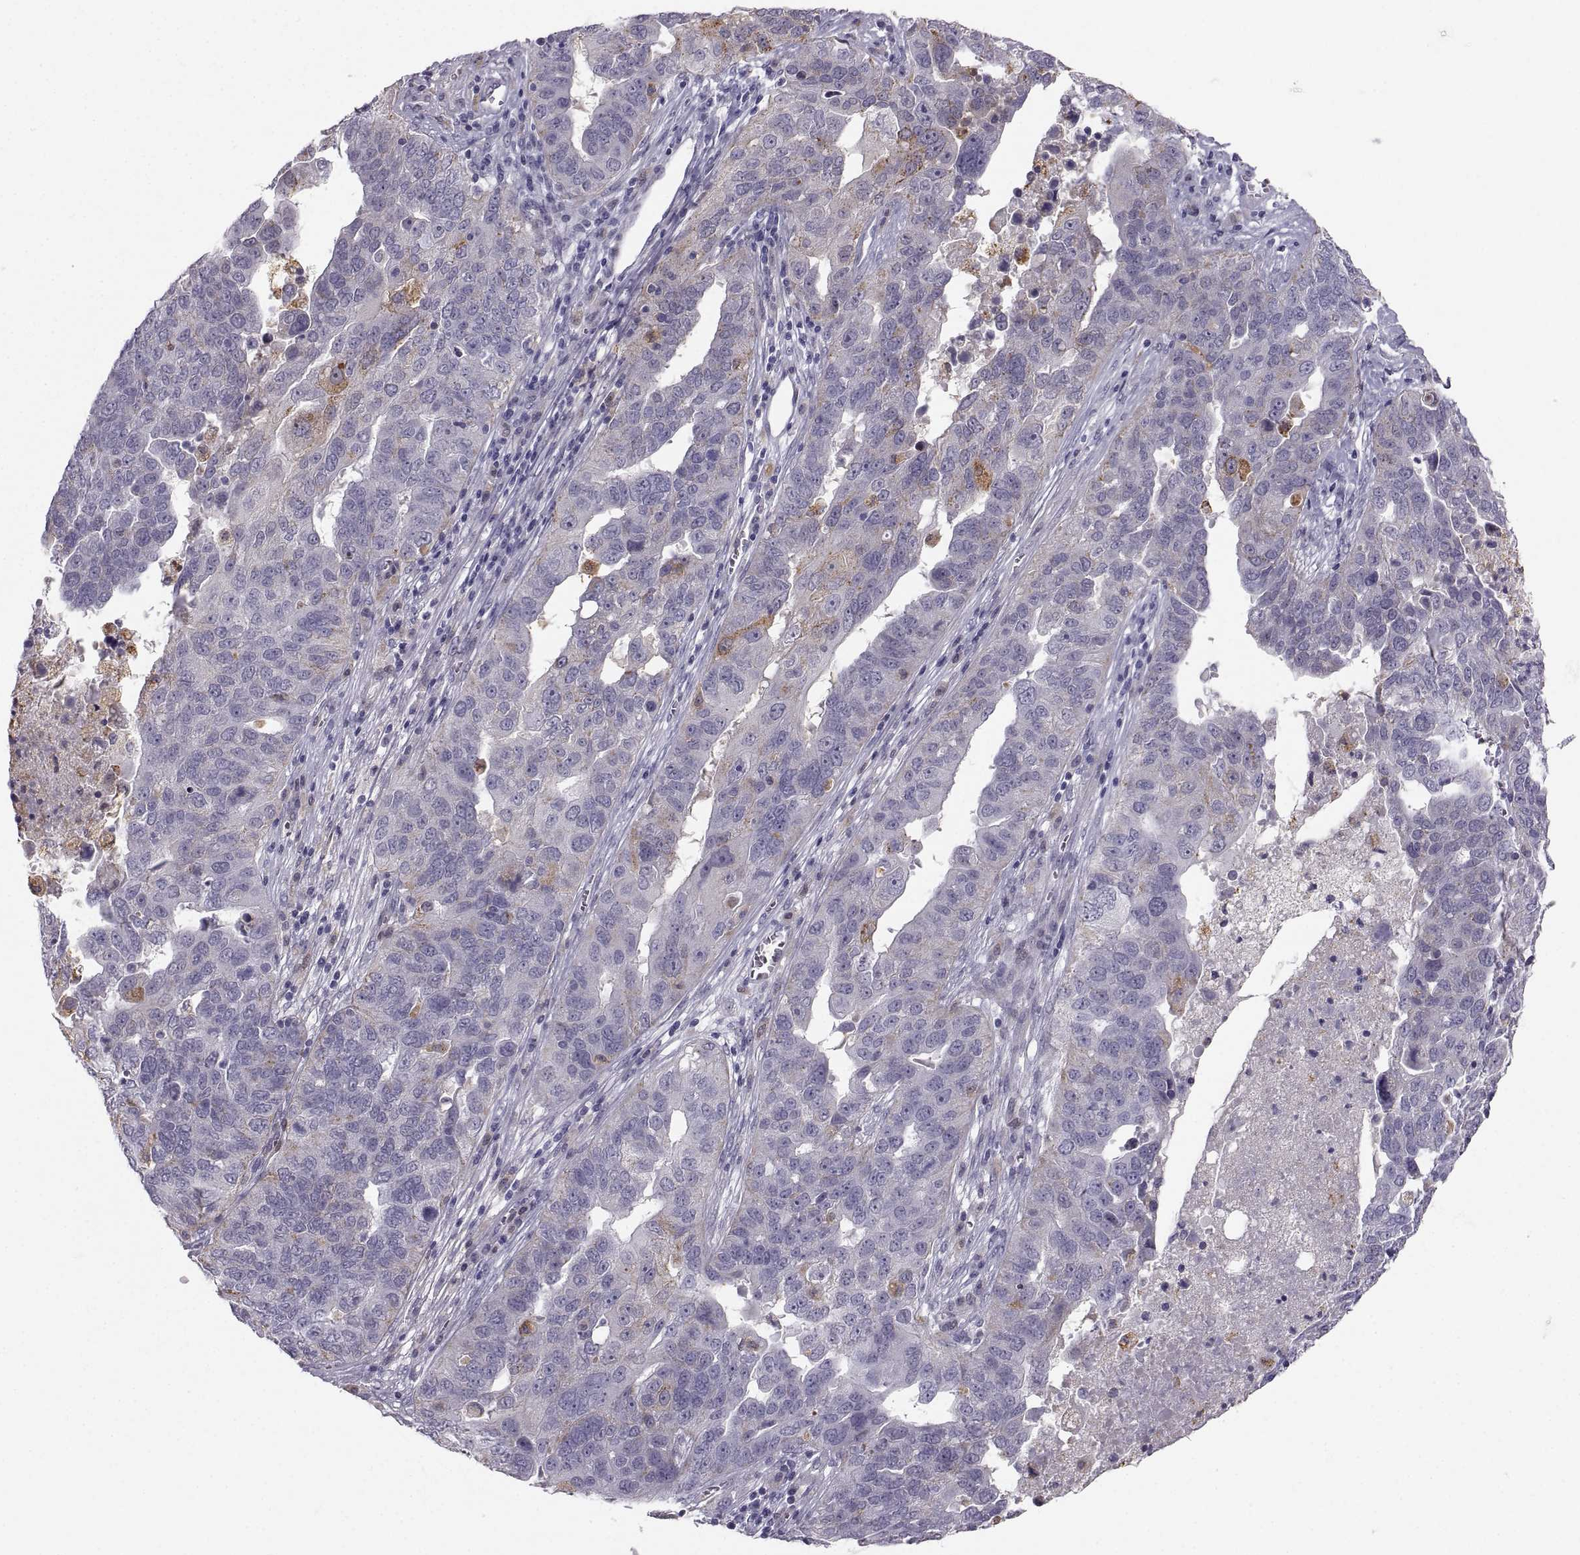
{"staining": {"intensity": "moderate", "quantity": "<25%", "location": "cytoplasmic/membranous"}, "tissue": "ovarian cancer", "cell_type": "Tumor cells", "image_type": "cancer", "snomed": [{"axis": "morphology", "description": "Carcinoma, endometroid"}, {"axis": "topography", "description": "Soft tissue"}, {"axis": "topography", "description": "Ovary"}], "caption": "Endometroid carcinoma (ovarian) stained for a protein demonstrates moderate cytoplasmic/membranous positivity in tumor cells.", "gene": "PGM5", "patient": {"sex": "female", "age": 52}}